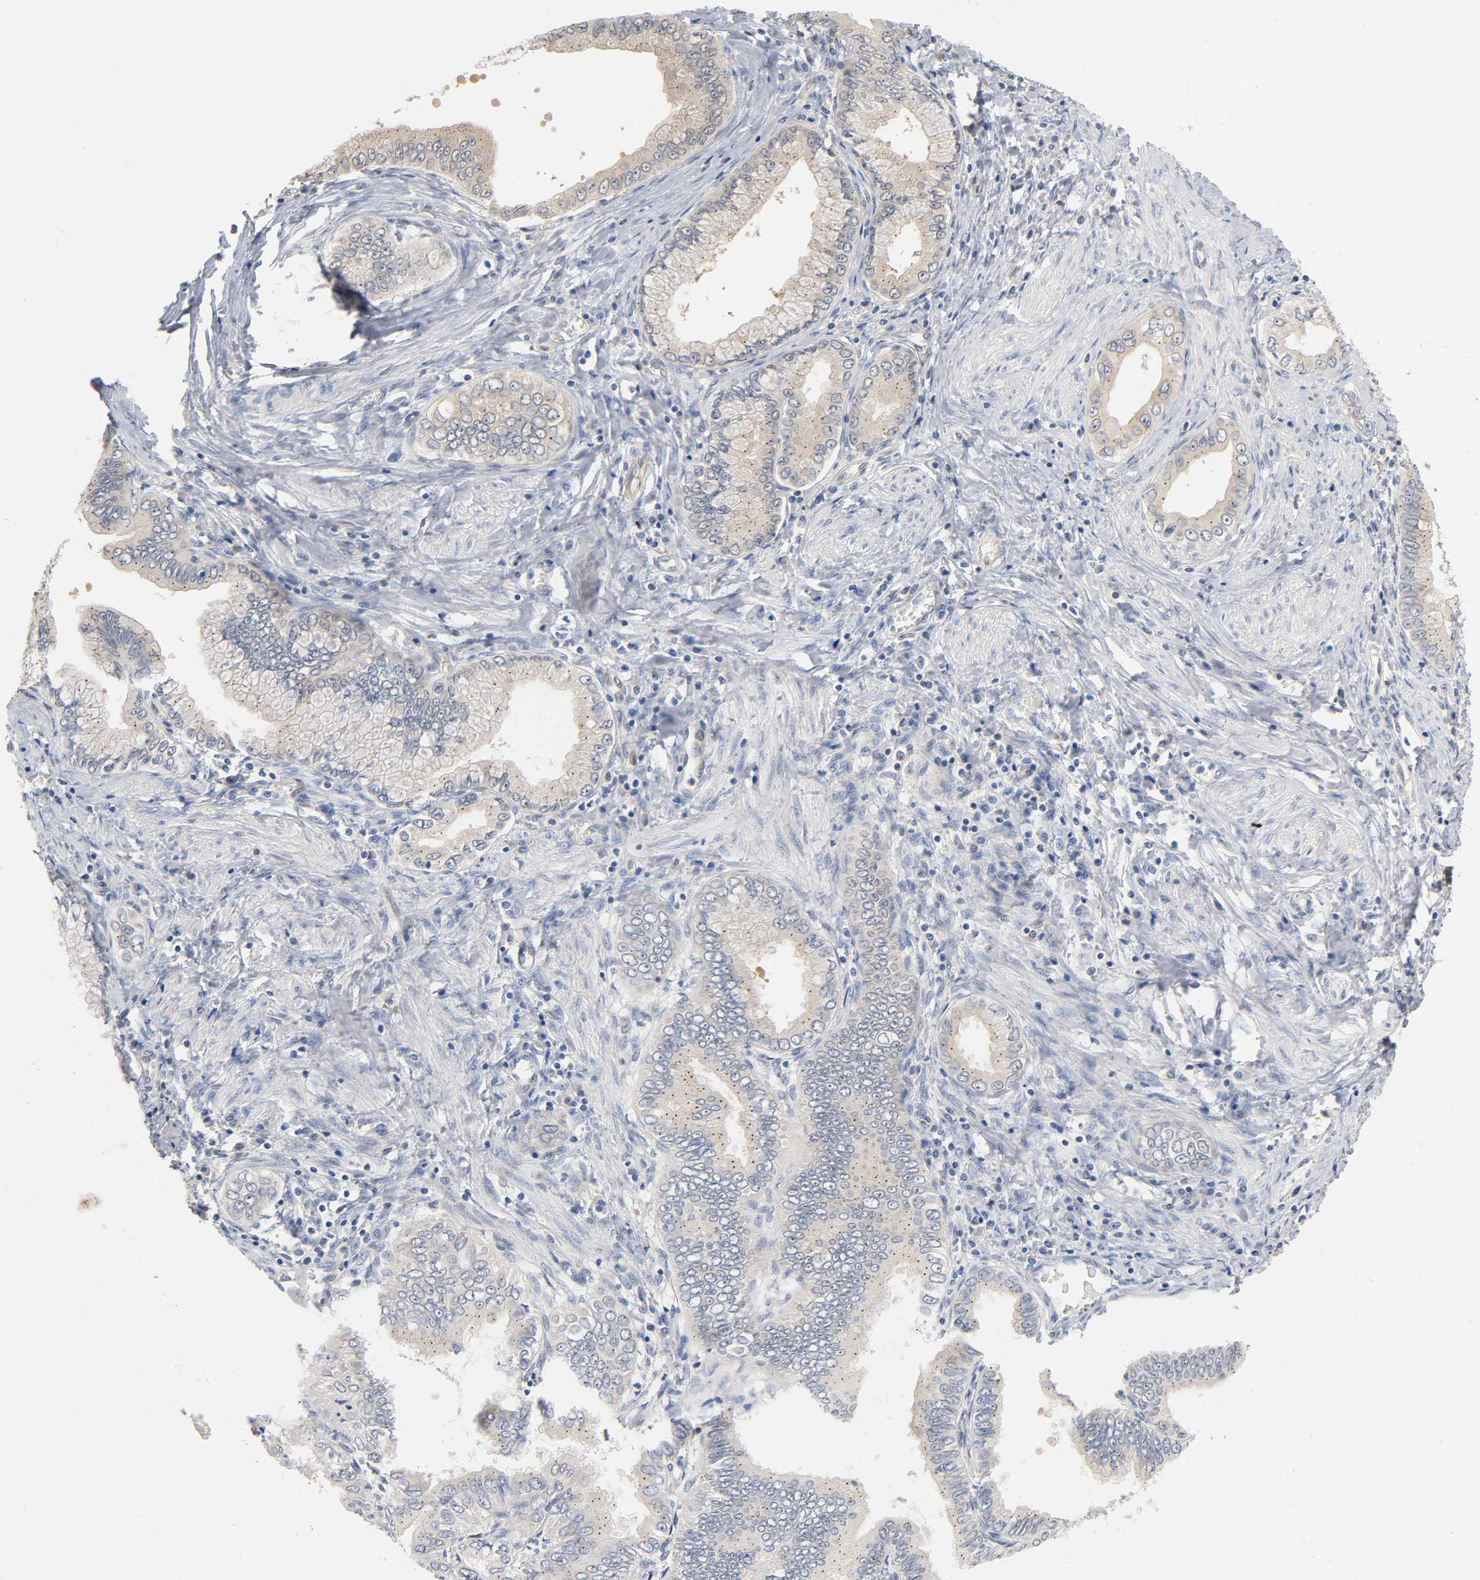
{"staining": {"intensity": "weak", "quantity": ">75%", "location": "cytoplasmic/membranous"}, "tissue": "pancreatic cancer", "cell_type": "Tumor cells", "image_type": "cancer", "snomed": [{"axis": "morphology", "description": "Normal tissue, NOS"}, {"axis": "topography", "description": "Lymph node"}], "caption": "A high-resolution histopathology image shows IHC staining of pancreatic cancer, which shows weak cytoplasmic/membranous expression in approximately >75% of tumor cells. (DAB (3,3'-diaminobenzidine) = brown stain, brightfield microscopy at high magnification).", "gene": "FYN", "patient": {"sex": "male", "age": 50}}